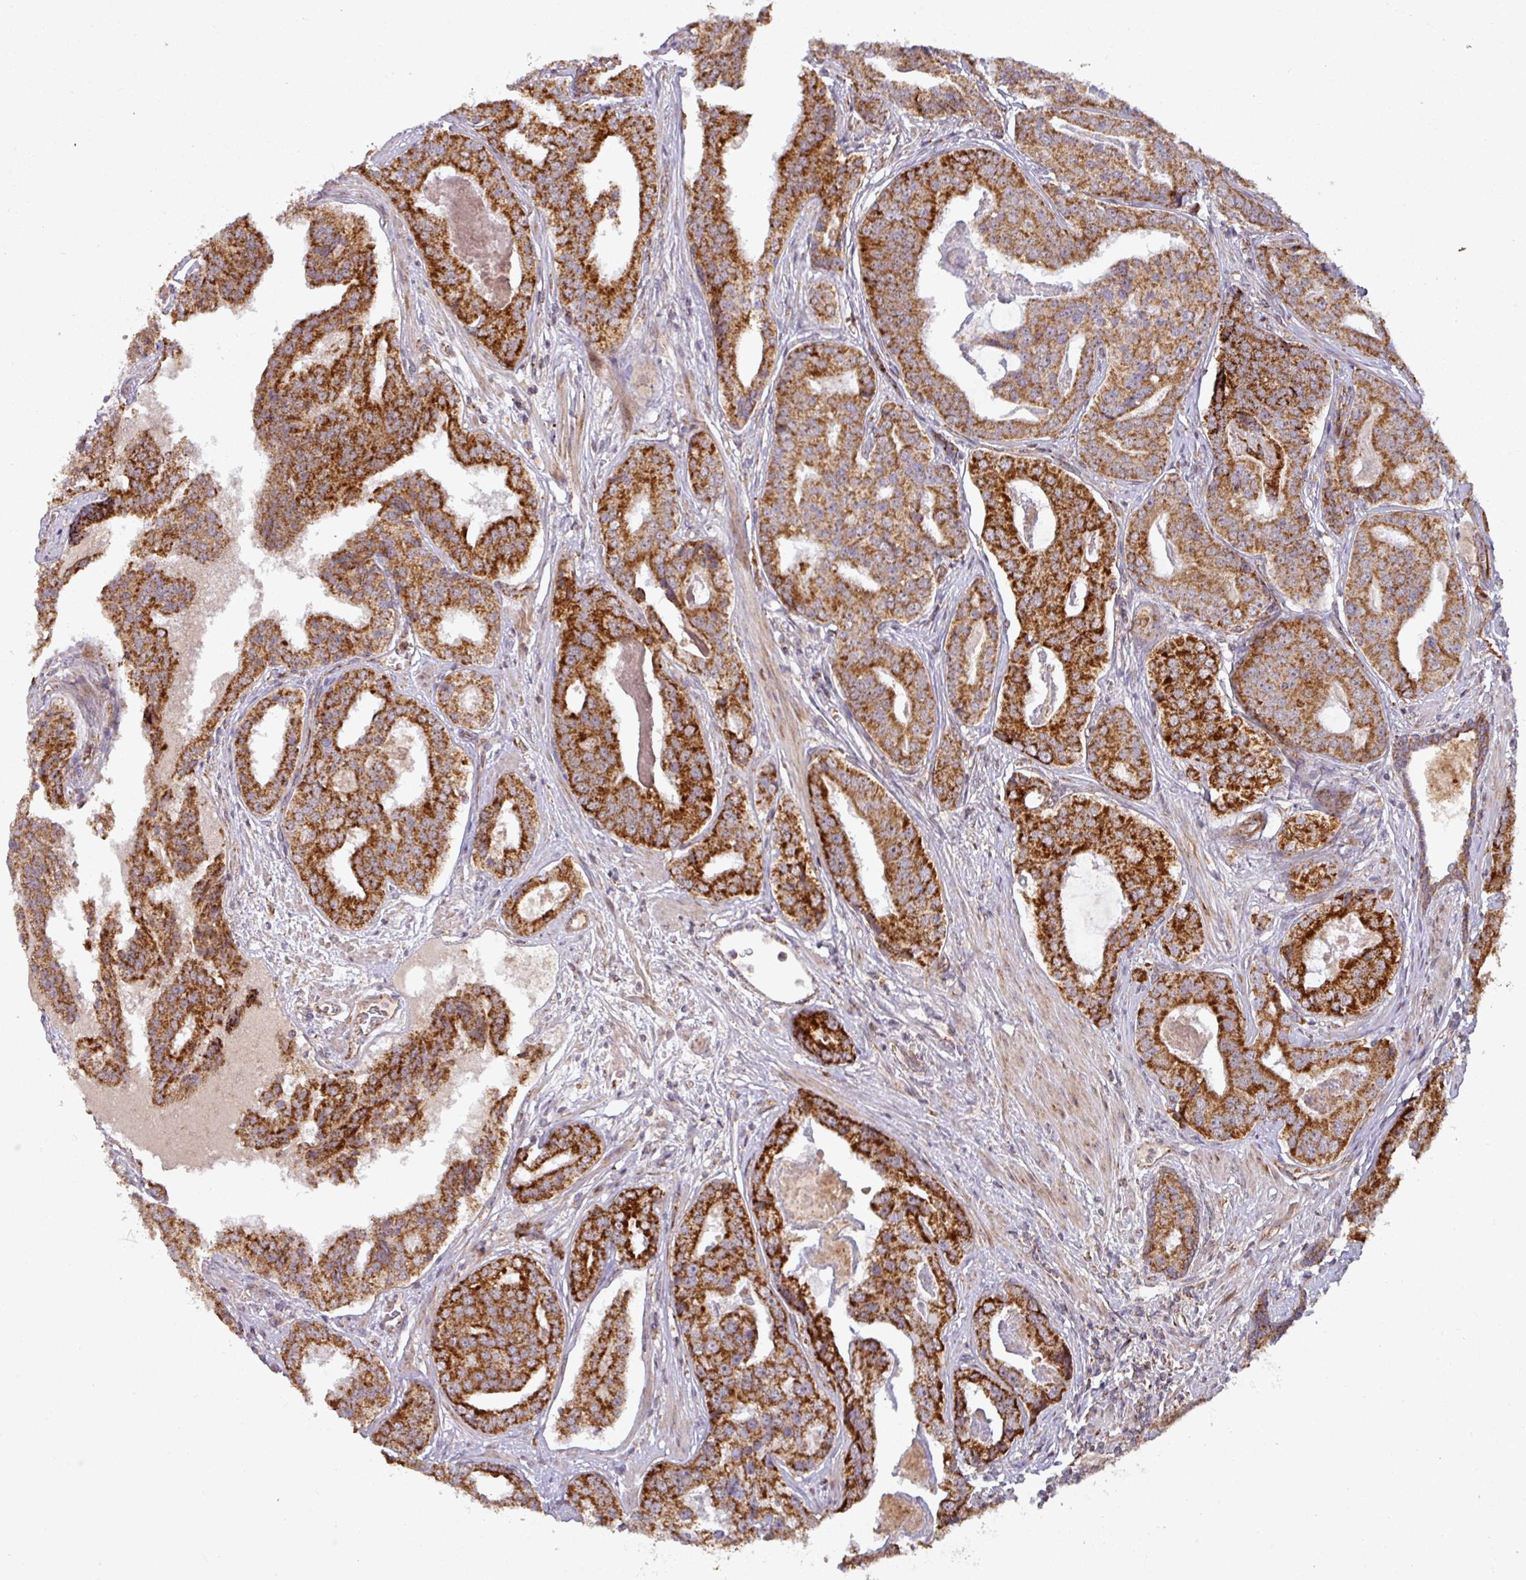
{"staining": {"intensity": "strong", "quantity": ">75%", "location": "cytoplasmic/membranous"}, "tissue": "prostate cancer", "cell_type": "Tumor cells", "image_type": "cancer", "snomed": [{"axis": "morphology", "description": "Adenocarcinoma, High grade"}, {"axis": "topography", "description": "Prostate"}], "caption": "Tumor cells reveal strong cytoplasmic/membranous staining in approximately >75% of cells in prostate cancer.", "gene": "GPD2", "patient": {"sex": "male", "age": 71}}